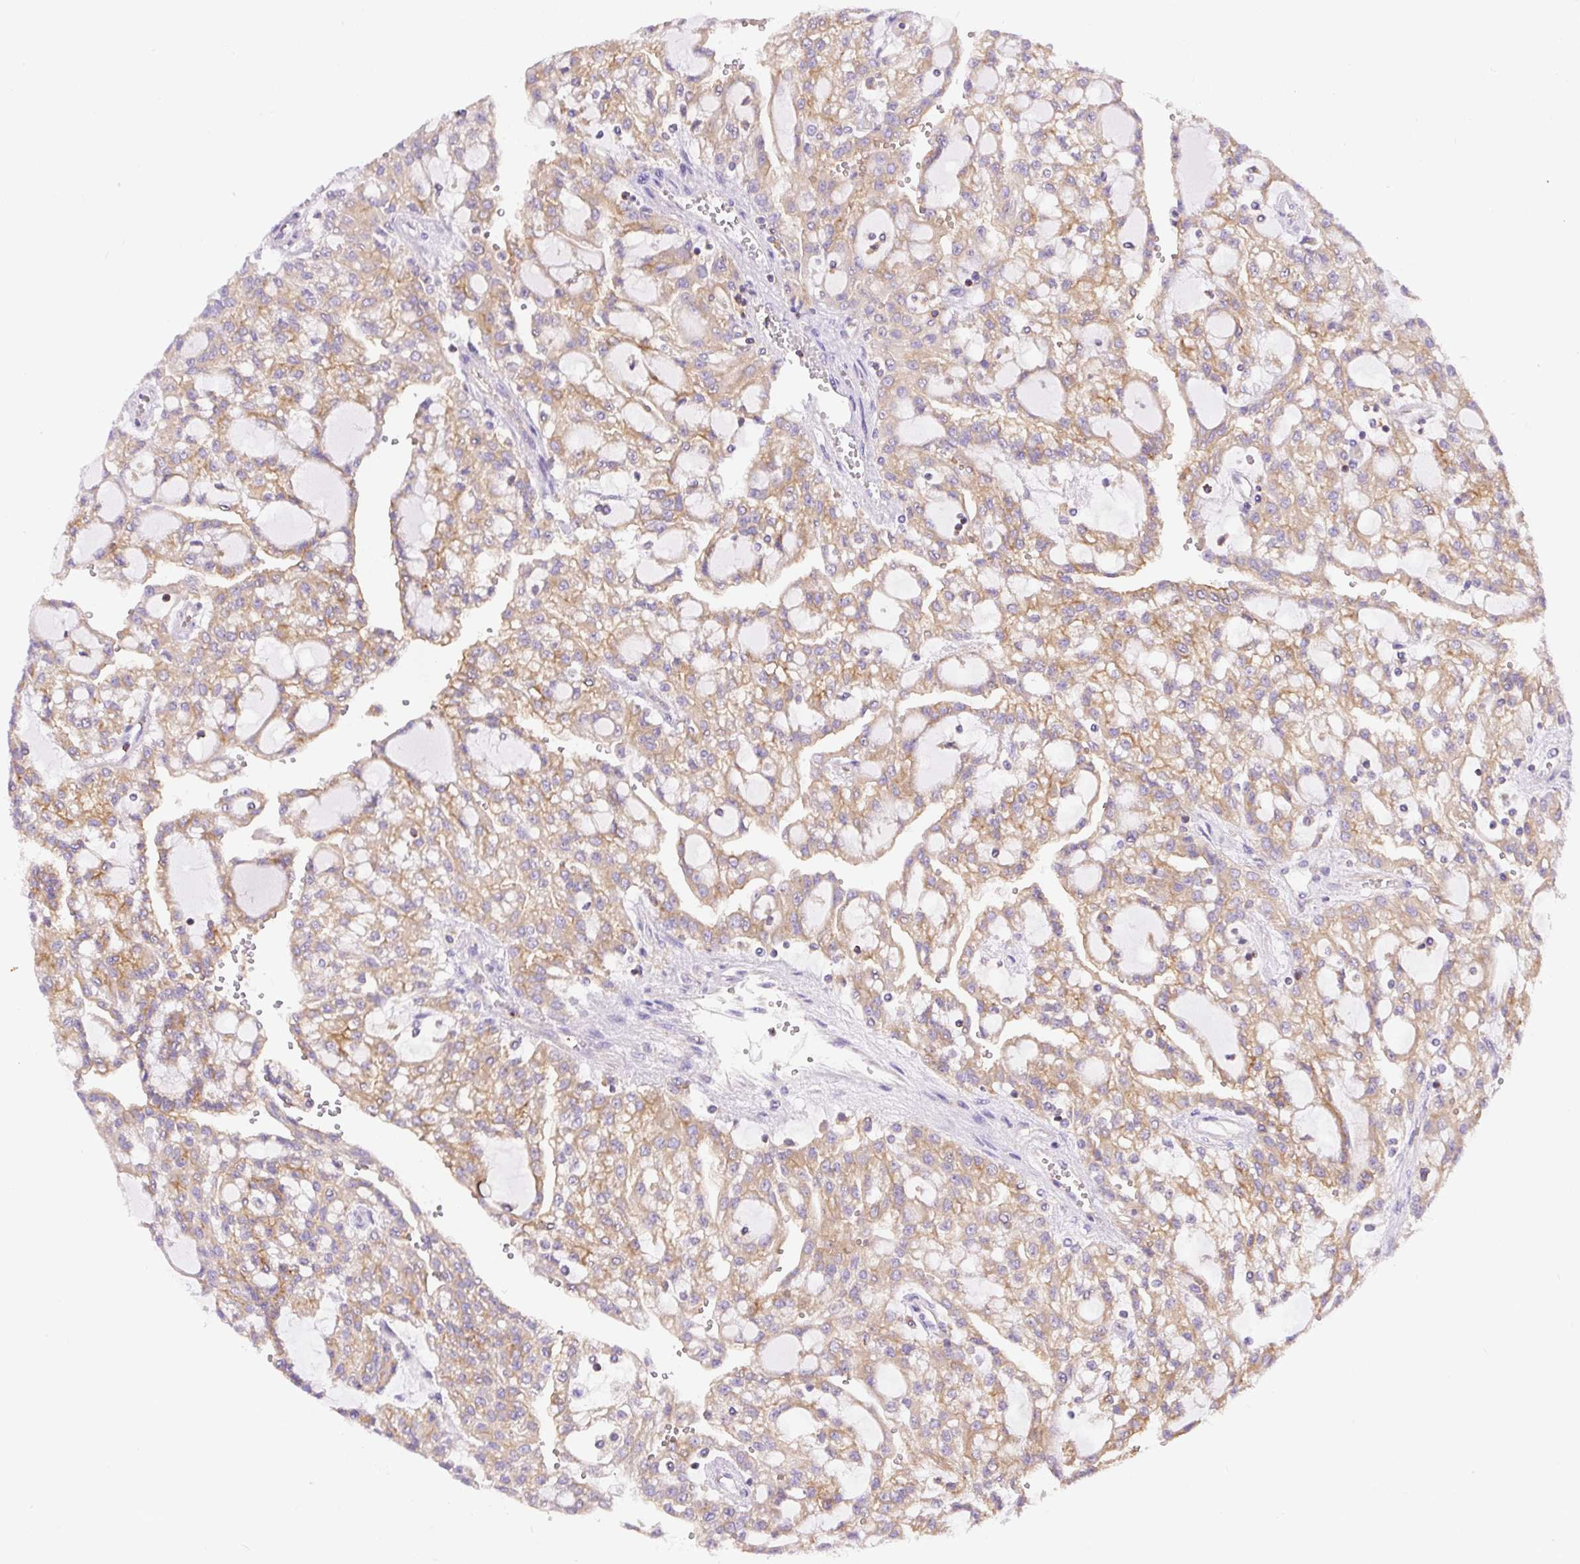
{"staining": {"intensity": "moderate", "quantity": ">75%", "location": "cytoplasmic/membranous"}, "tissue": "renal cancer", "cell_type": "Tumor cells", "image_type": "cancer", "snomed": [{"axis": "morphology", "description": "Adenocarcinoma, NOS"}, {"axis": "topography", "description": "Kidney"}], "caption": "A brown stain shows moderate cytoplasmic/membranous staining of a protein in renal cancer tumor cells. (IHC, brightfield microscopy, high magnification).", "gene": "DNM2", "patient": {"sex": "male", "age": 63}}